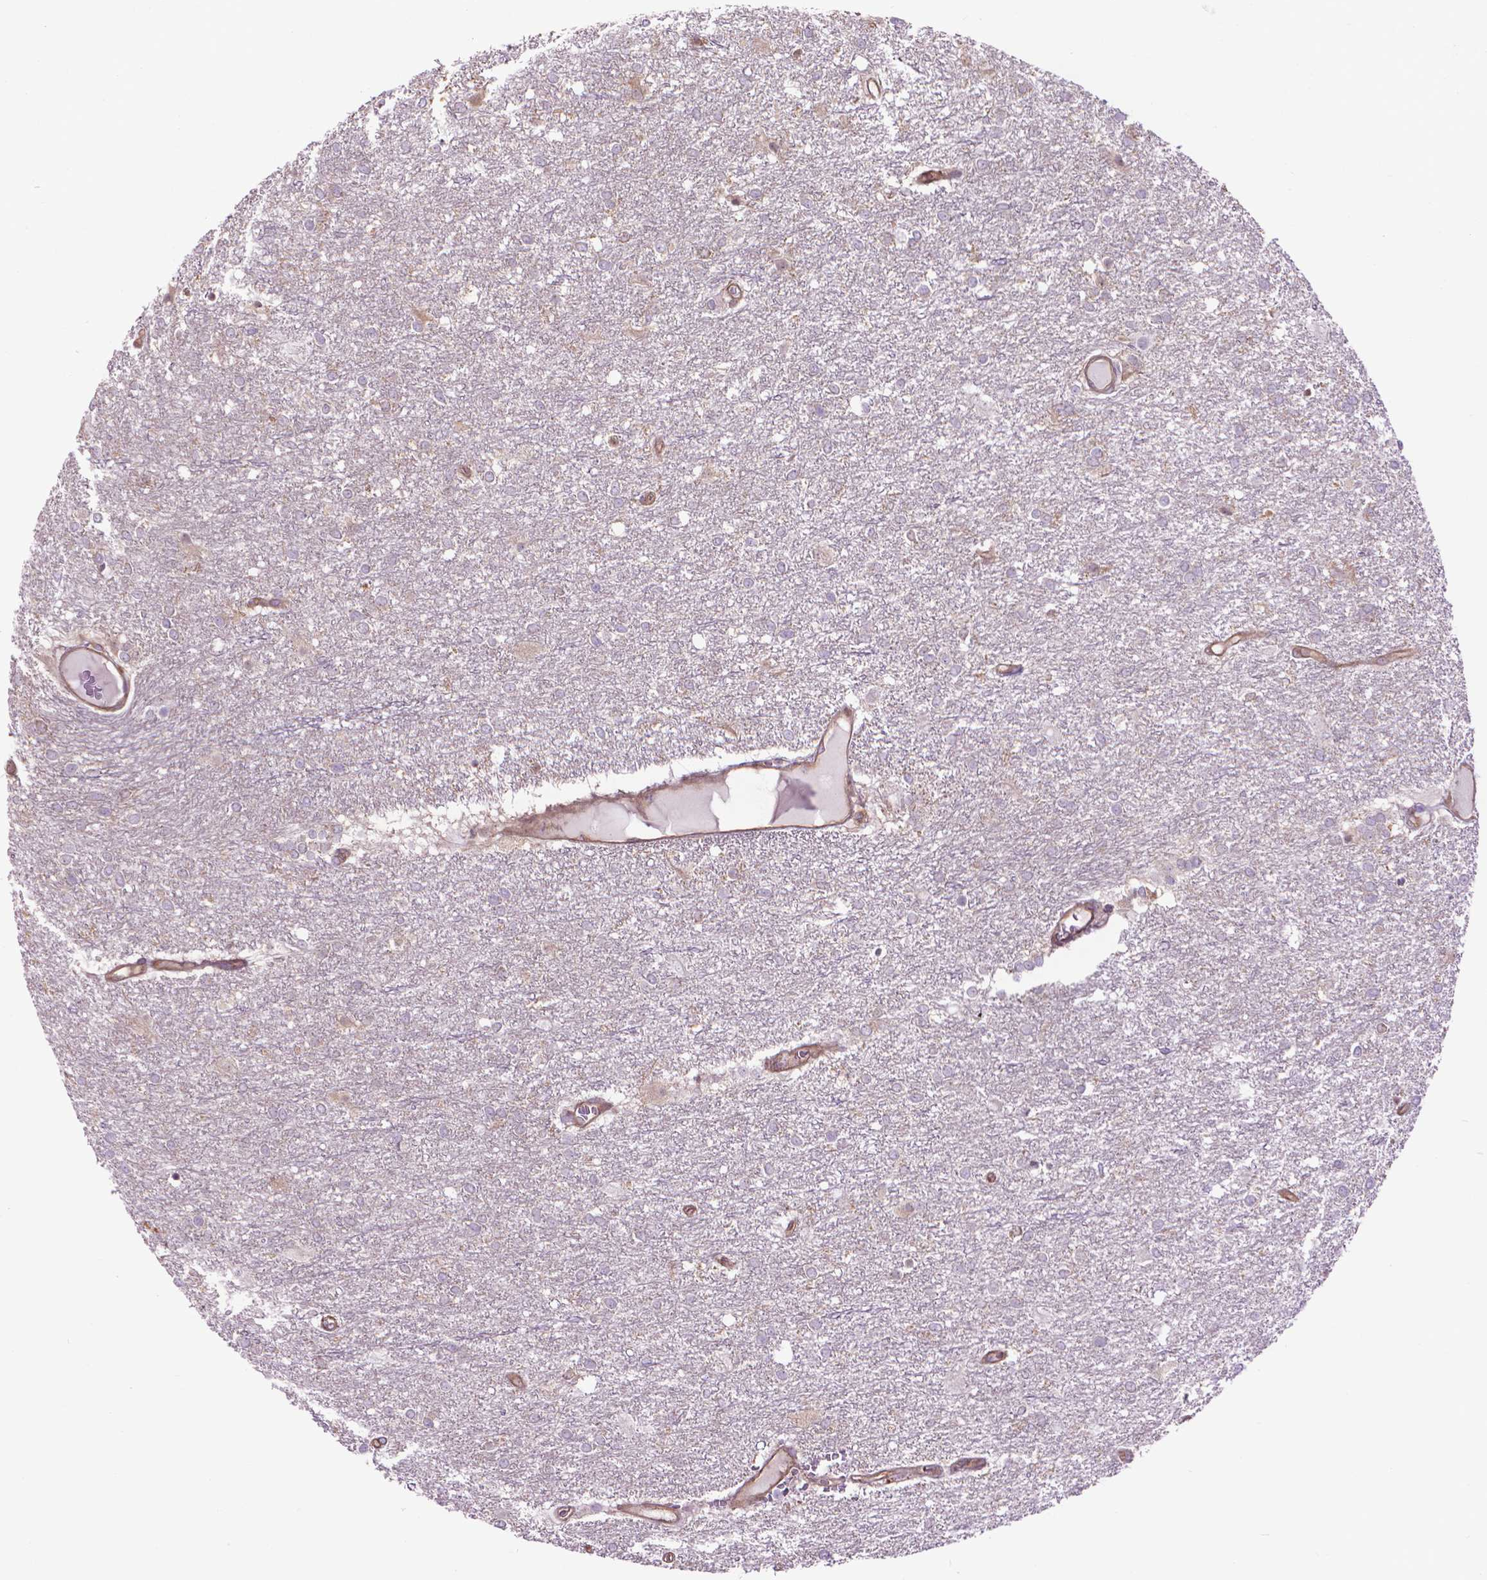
{"staining": {"intensity": "negative", "quantity": "none", "location": "none"}, "tissue": "glioma", "cell_type": "Tumor cells", "image_type": "cancer", "snomed": [{"axis": "morphology", "description": "Glioma, malignant, High grade"}, {"axis": "topography", "description": "Brain"}], "caption": "Photomicrograph shows no significant protein staining in tumor cells of high-grade glioma (malignant).", "gene": "CORO1B", "patient": {"sex": "female", "age": 61}}